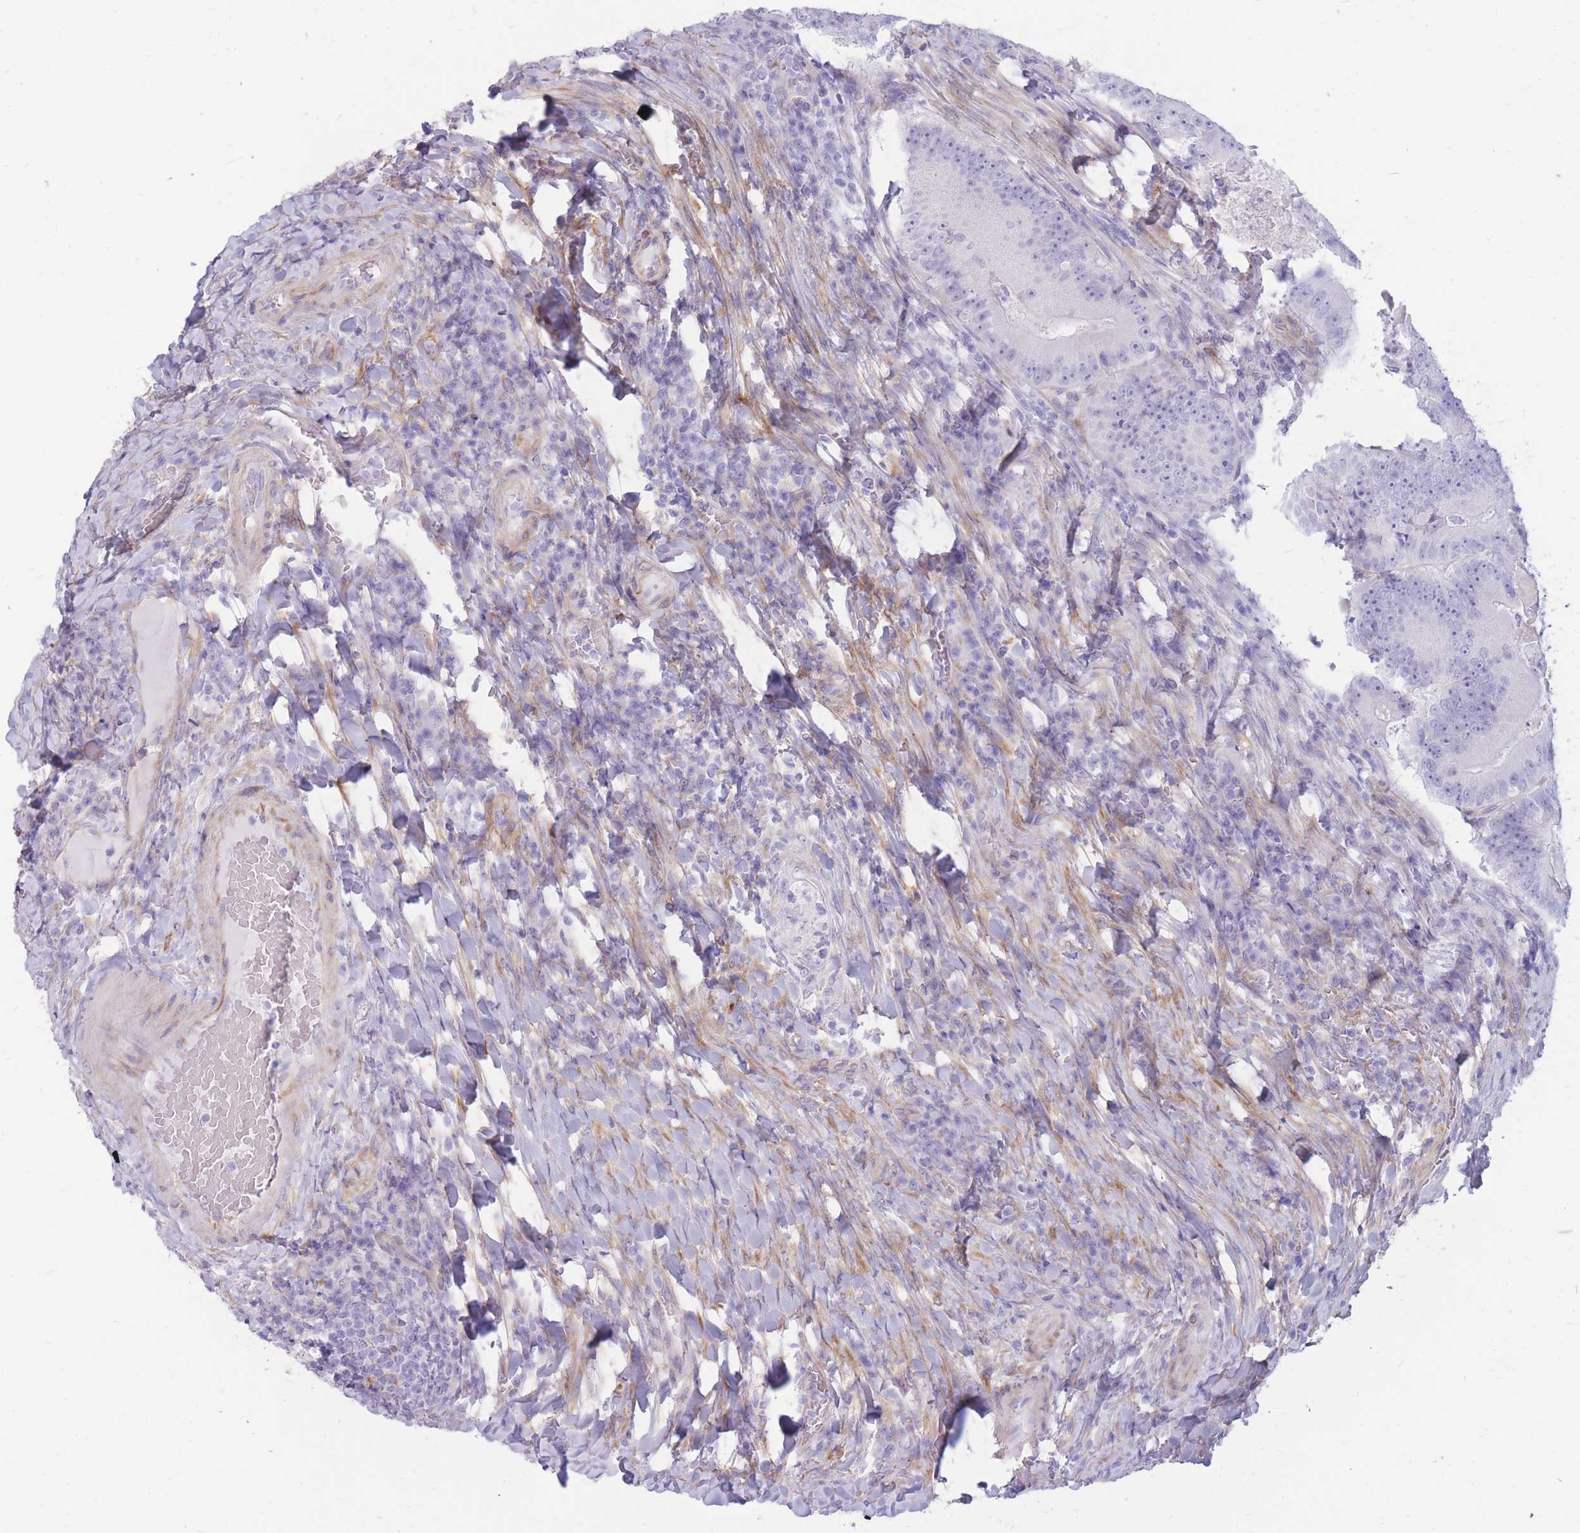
{"staining": {"intensity": "negative", "quantity": "none", "location": "none"}, "tissue": "colorectal cancer", "cell_type": "Tumor cells", "image_type": "cancer", "snomed": [{"axis": "morphology", "description": "Adenocarcinoma, NOS"}, {"axis": "topography", "description": "Colon"}], "caption": "There is no significant positivity in tumor cells of colorectal adenocarcinoma.", "gene": "MTSS2", "patient": {"sex": "female", "age": 86}}